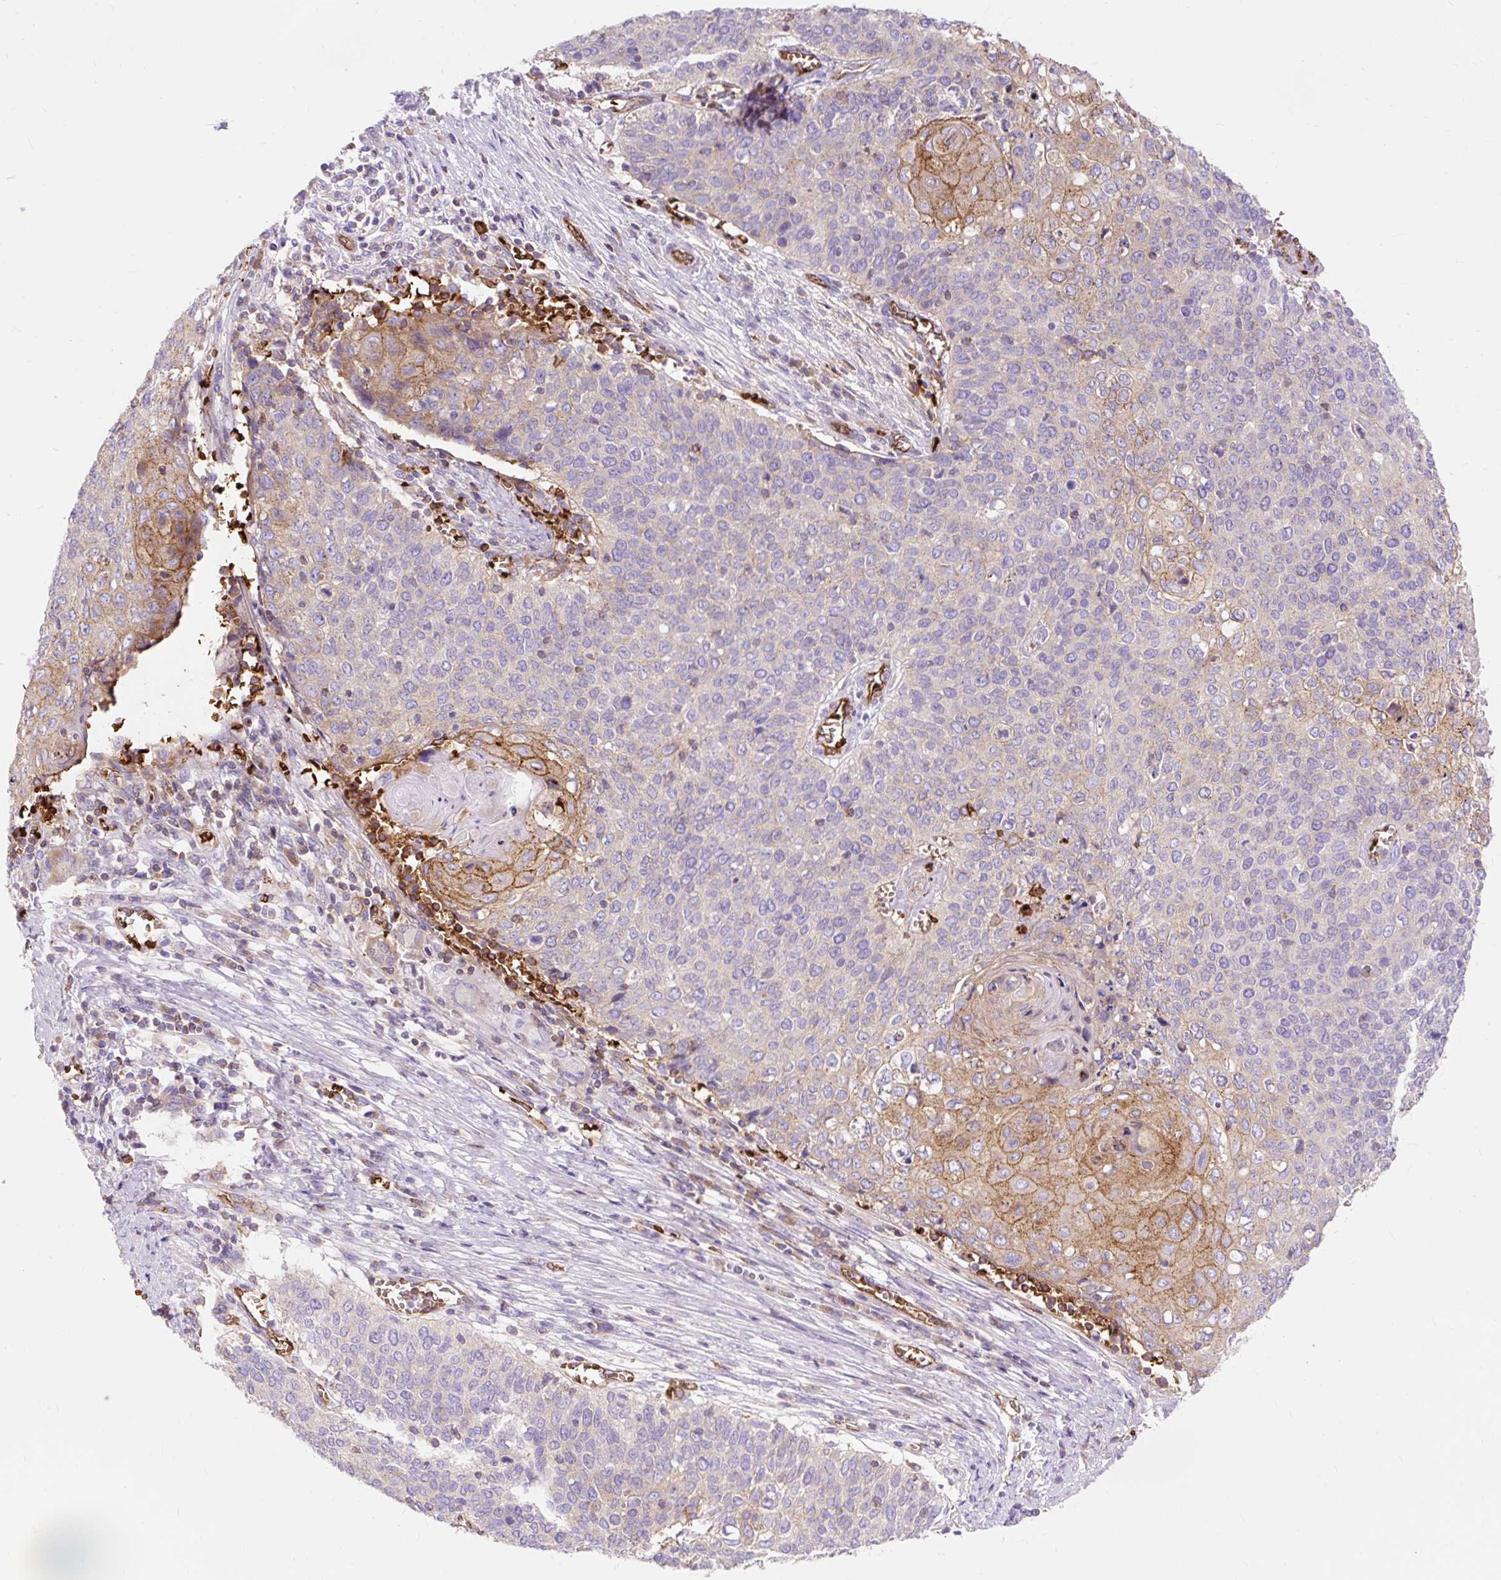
{"staining": {"intensity": "moderate", "quantity": "<25%", "location": "cytoplasmic/membranous"}, "tissue": "cervical cancer", "cell_type": "Tumor cells", "image_type": "cancer", "snomed": [{"axis": "morphology", "description": "Squamous cell carcinoma, NOS"}, {"axis": "topography", "description": "Cervix"}], "caption": "Immunohistochemical staining of human cervical squamous cell carcinoma shows low levels of moderate cytoplasmic/membranous protein expression in about <25% of tumor cells. The staining is performed using DAB (3,3'-diaminobenzidine) brown chromogen to label protein expression. The nuclei are counter-stained blue using hematoxylin.", "gene": "HIP1R", "patient": {"sex": "female", "age": 39}}